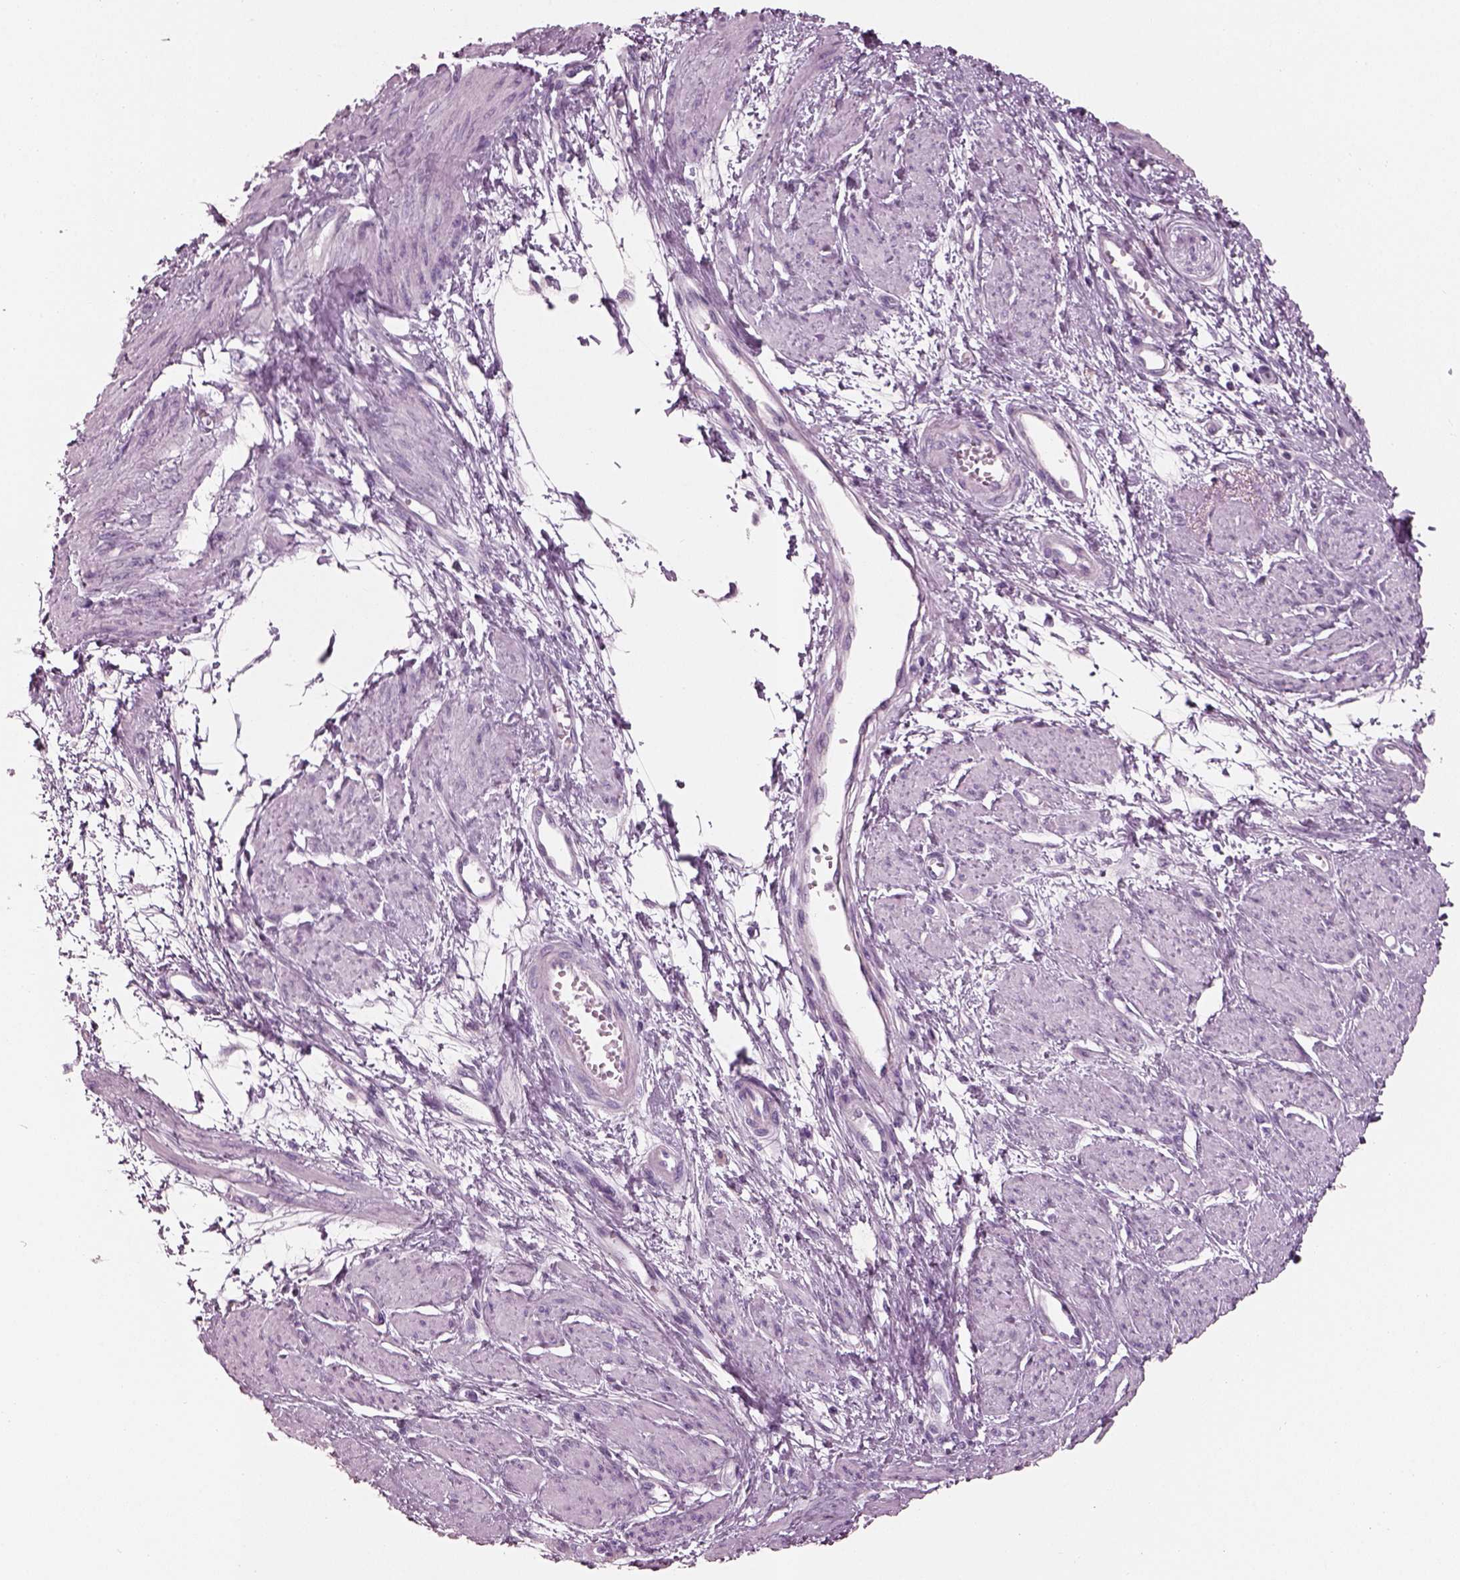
{"staining": {"intensity": "negative", "quantity": "none", "location": "none"}, "tissue": "smooth muscle", "cell_type": "Smooth muscle cells", "image_type": "normal", "snomed": [{"axis": "morphology", "description": "Normal tissue, NOS"}, {"axis": "topography", "description": "Smooth muscle"}, {"axis": "topography", "description": "Uterus"}], "caption": "IHC micrograph of unremarkable smooth muscle stained for a protein (brown), which displays no staining in smooth muscle cells. (DAB IHC, high magnification).", "gene": "SLC27A2", "patient": {"sex": "female", "age": 39}}